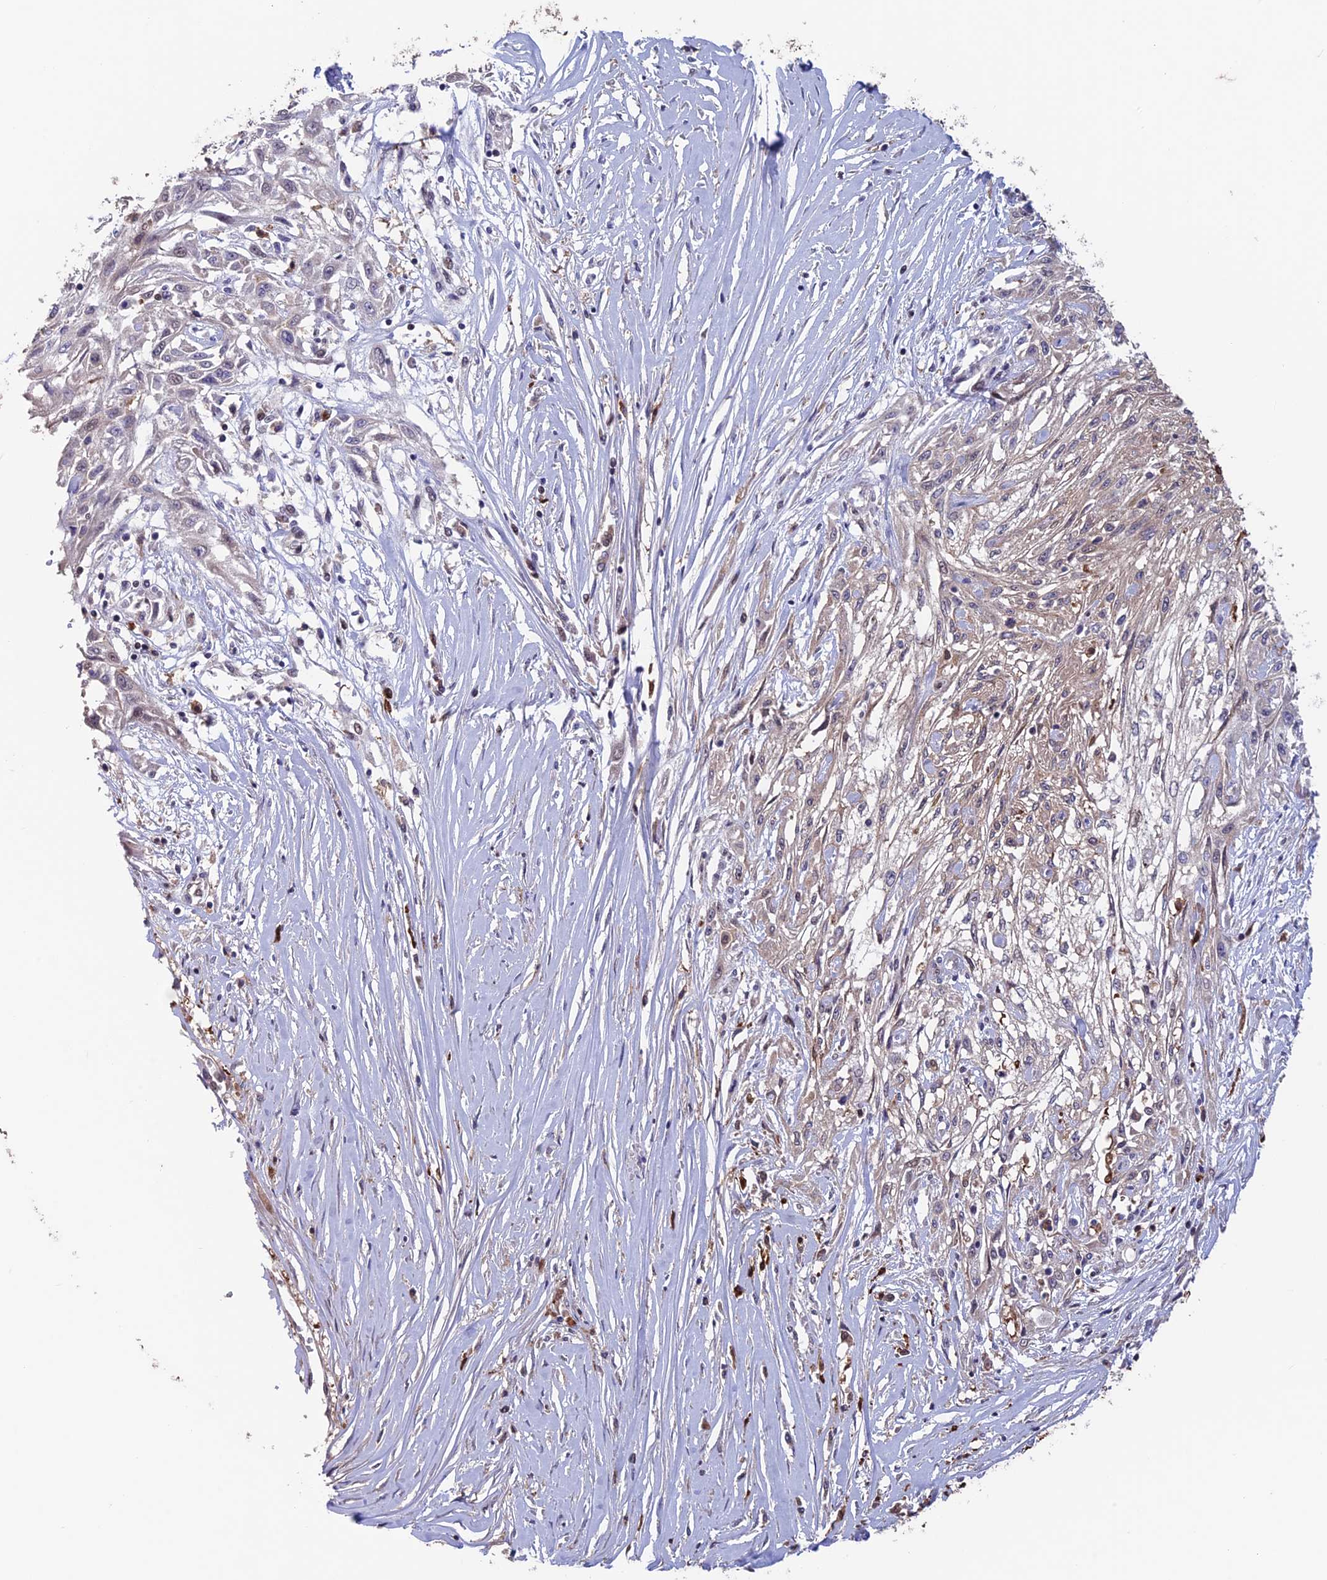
{"staining": {"intensity": "negative", "quantity": "none", "location": "none"}, "tissue": "skin cancer", "cell_type": "Tumor cells", "image_type": "cancer", "snomed": [{"axis": "morphology", "description": "Squamous cell carcinoma, NOS"}, {"axis": "morphology", "description": "Squamous cell carcinoma, metastatic, NOS"}, {"axis": "topography", "description": "Skin"}, {"axis": "topography", "description": "Lymph node"}], "caption": "A high-resolution image shows immunohistochemistry (IHC) staining of skin squamous cell carcinoma, which demonstrates no significant positivity in tumor cells.", "gene": "MAST2", "patient": {"sex": "male", "age": 75}}